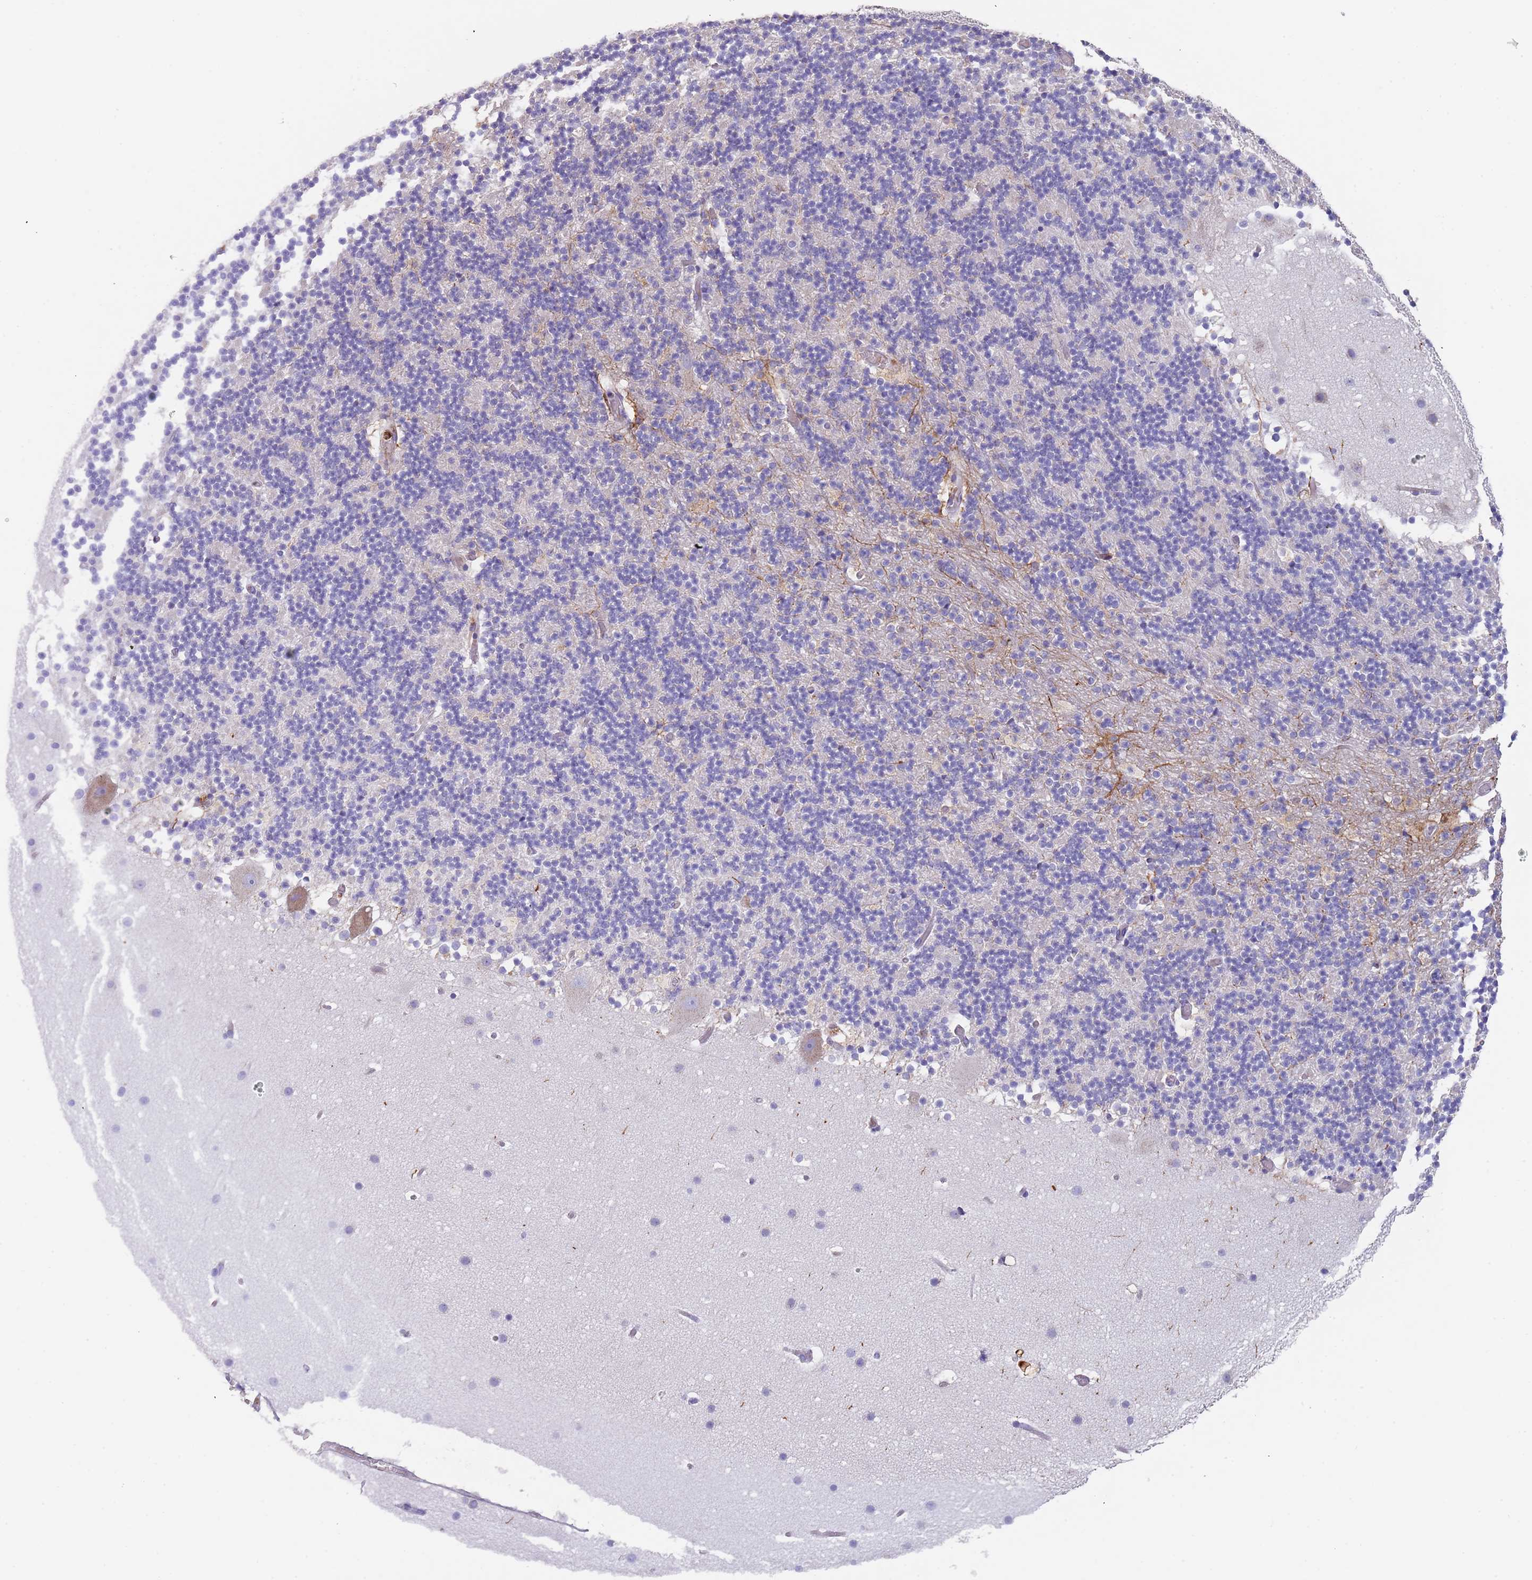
{"staining": {"intensity": "negative", "quantity": "none", "location": "none"}, "tissue": "cerebellum", "cell_type": "Cells in granular layer", "image_type": "normal", "snomed": [{"axis": "morphology", "description": "Normal tissue, NOS"}, {"axis": "topography", "description": "Cerebellum"}], "caption": "Micrograph shows no protein staining in cells in granular layer of unremarkable cerebellum. The staining is performed using DAB brown chromogen with nuclei counter-stained in using hematoxylin.", "gene": "TMEM251", "patient": {"sex": "male", "age": 57}}